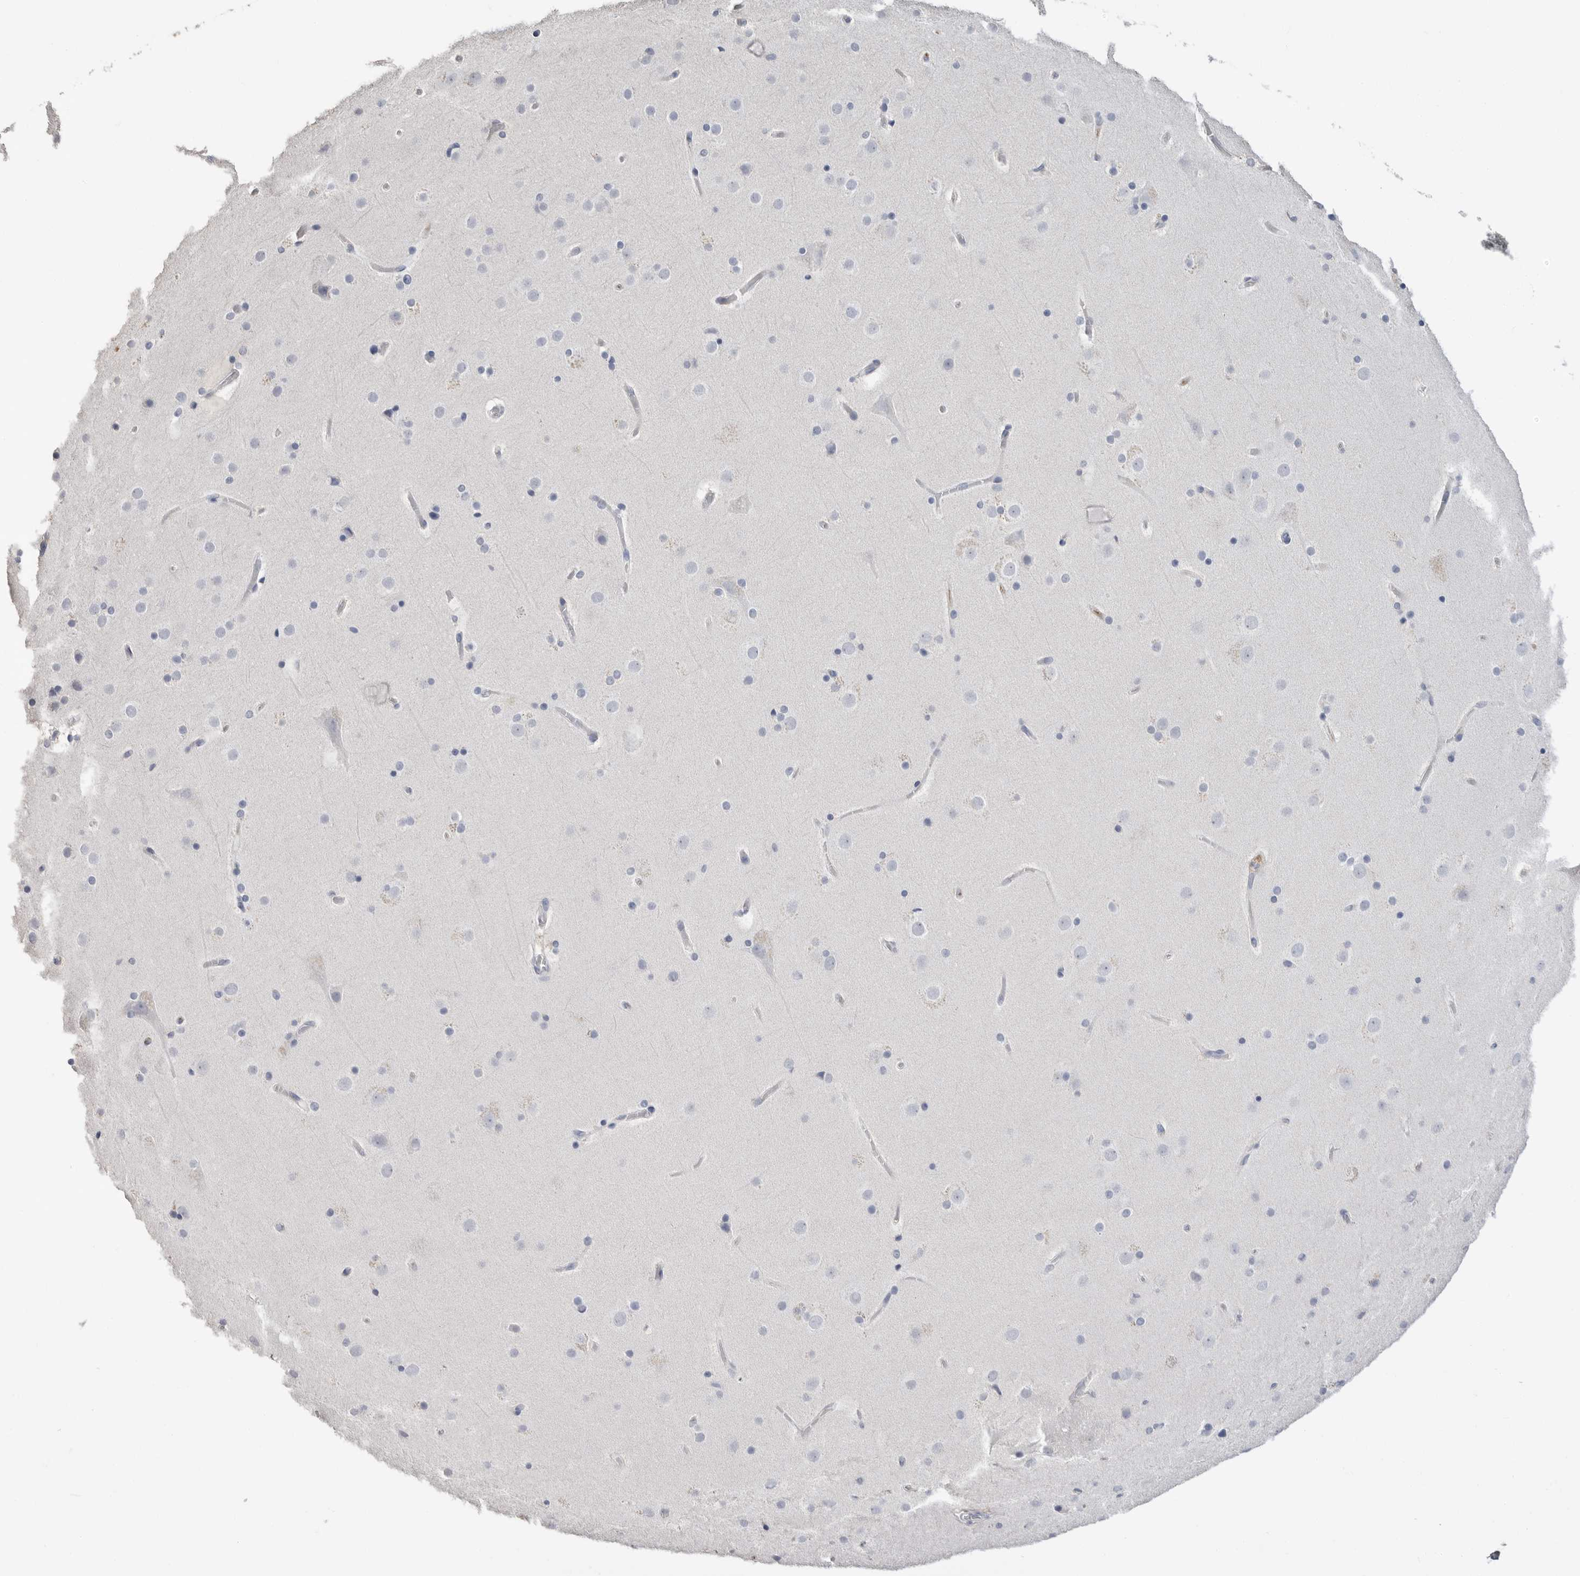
{"staining": {"intensity": "negative", "quantity": "none", "location": "none"}, "tissue": "cerebral cortex", "cell_type": "Endothelial cells", "image_type": "normal", "snomed": [{"axis": "morphology", "description": "Normal tissue, NOS"}, {"axis": "topography", "description": "Cerebral cortex"}], "caption": "This is an immunohistochemistry histopathology image of unremarkable cerebral cortex. There is no staining in endothelial cells.", "gene": "APOA2", "patient": {"sex": "male", "age": 57}}